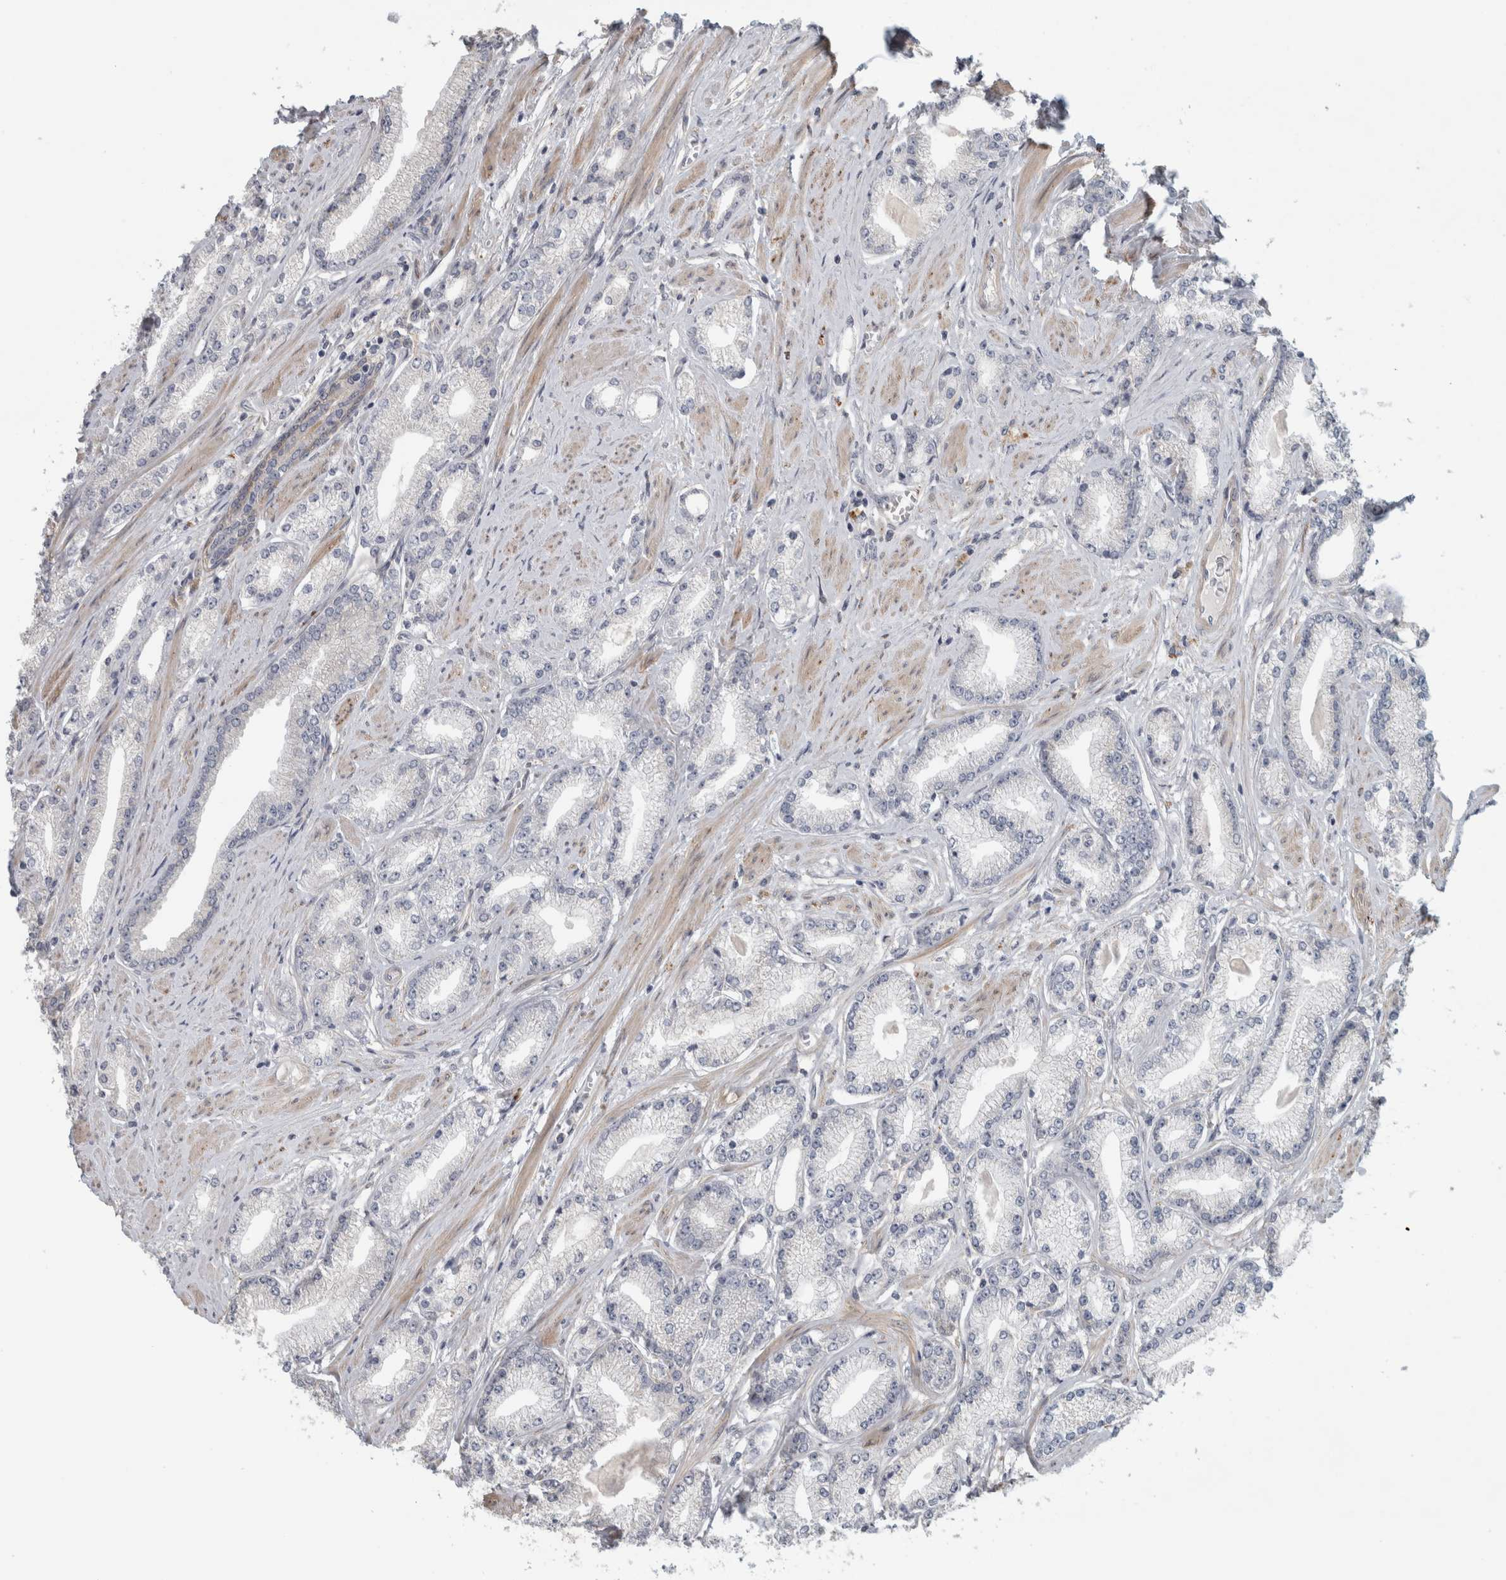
{"staining": {"intensity": "negative", "quantity": "none", "location": "none"}, "tissue": "prostate cancer", "cell_type": "Tumor cells", "image_type": "cancer", "snomed": [{"axis": "morphology", "description": "Adenocarcinoma, Low grade"}, {"axis": "topography", "description": "Prostate"}], "caption": "This is an immunohistochemistry (IHC) photomicrograph of human prostate cancer (low-grade adenocarcinoma). There is no positivity in tumor cells.", "gene": "ZNF804B", "patient": {"sex": "male", "age": 62}}